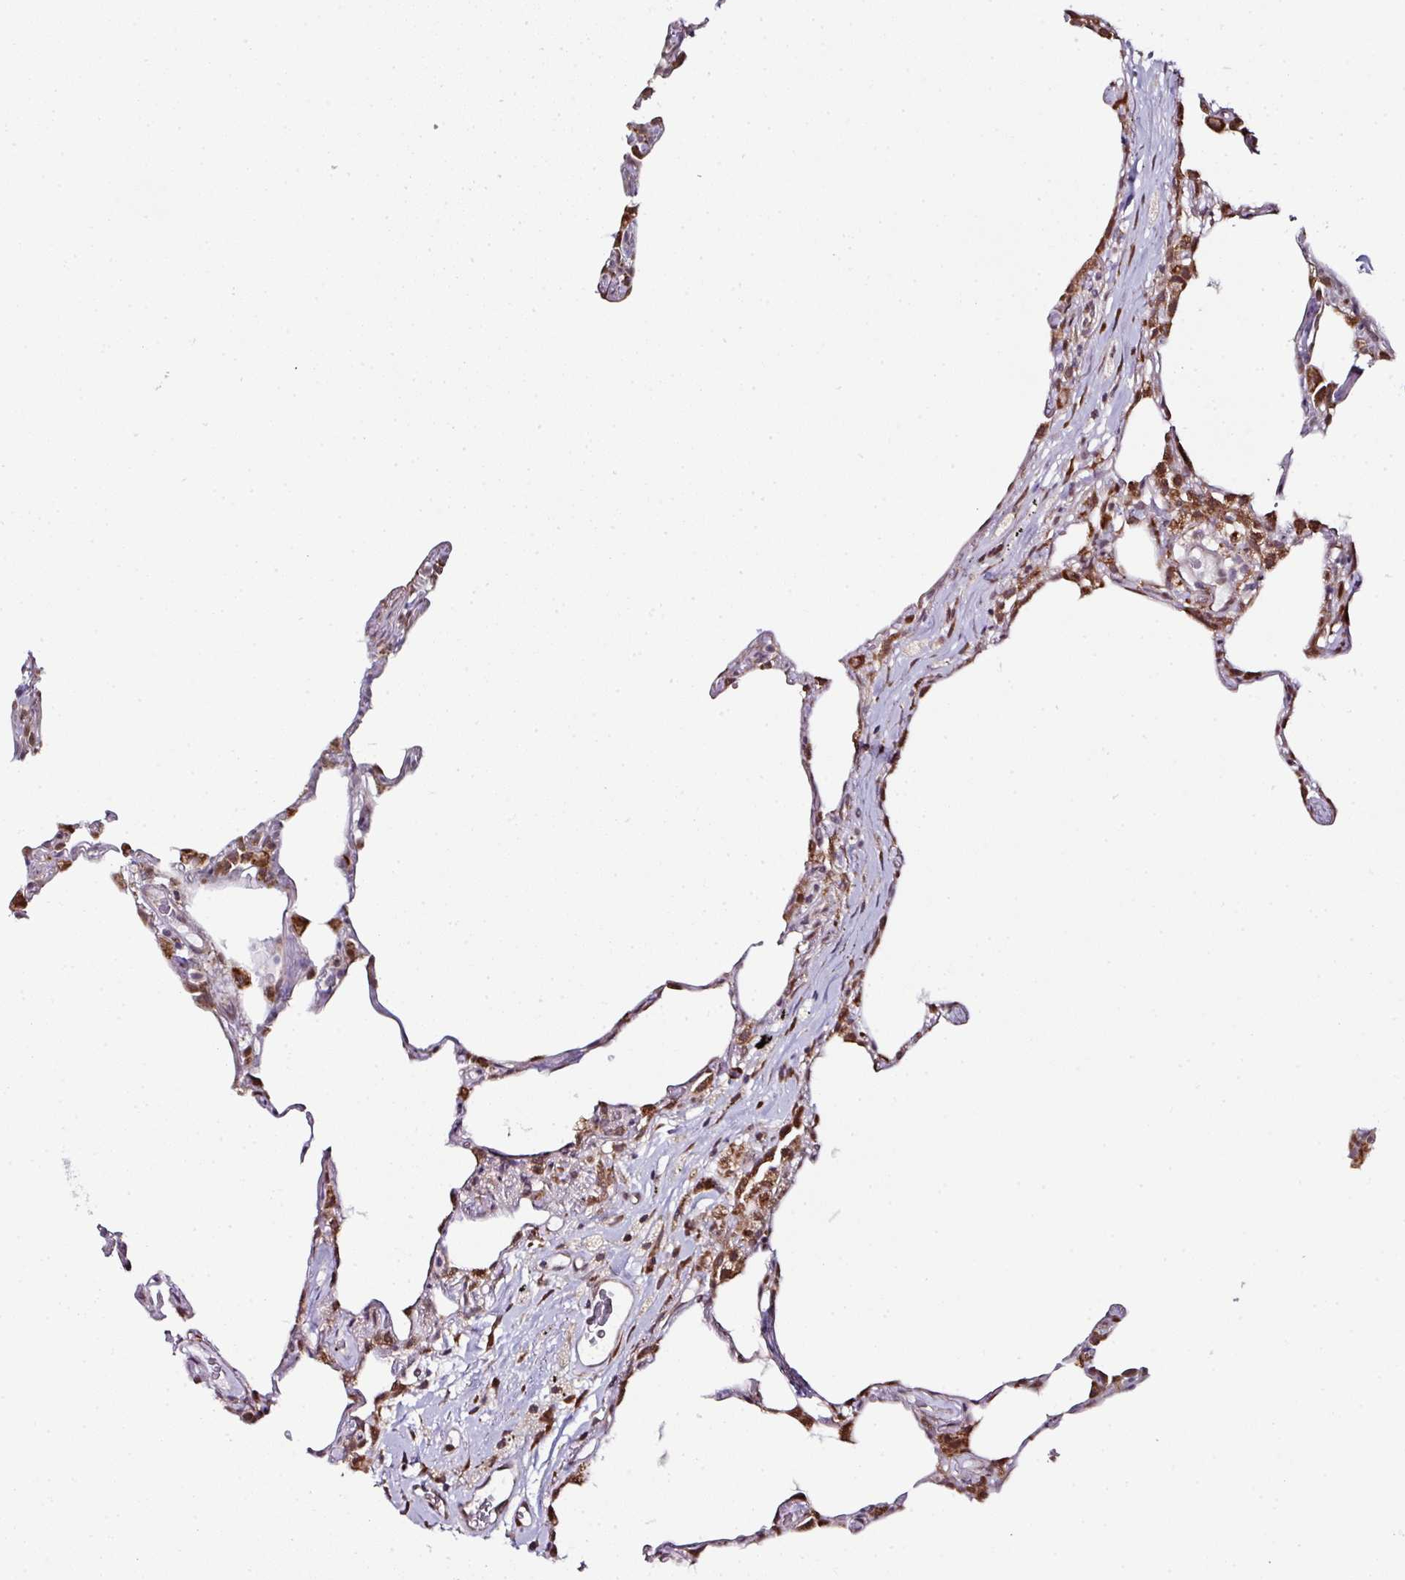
{"staining": {"intensity": "strong", "quantity": "<25%", "location": "cytoplasmic/membranous"}, "tissue": "lung", "cell_type": "Alveolar cells", "image_type": "normal", "snomed": [{"axis": "morphology", "description": "Normal tissue, NOS"}, {"axis": "topography", "description": "Lung"}], "caption": "About <25% of alveolar cells in normal human lung reveal strong cytoplasmic/membranous protein staining as visualized by brown immunohistochemical staining.", "gene": "APOLD1", "patient": {"sex": "female", "age": 57}}